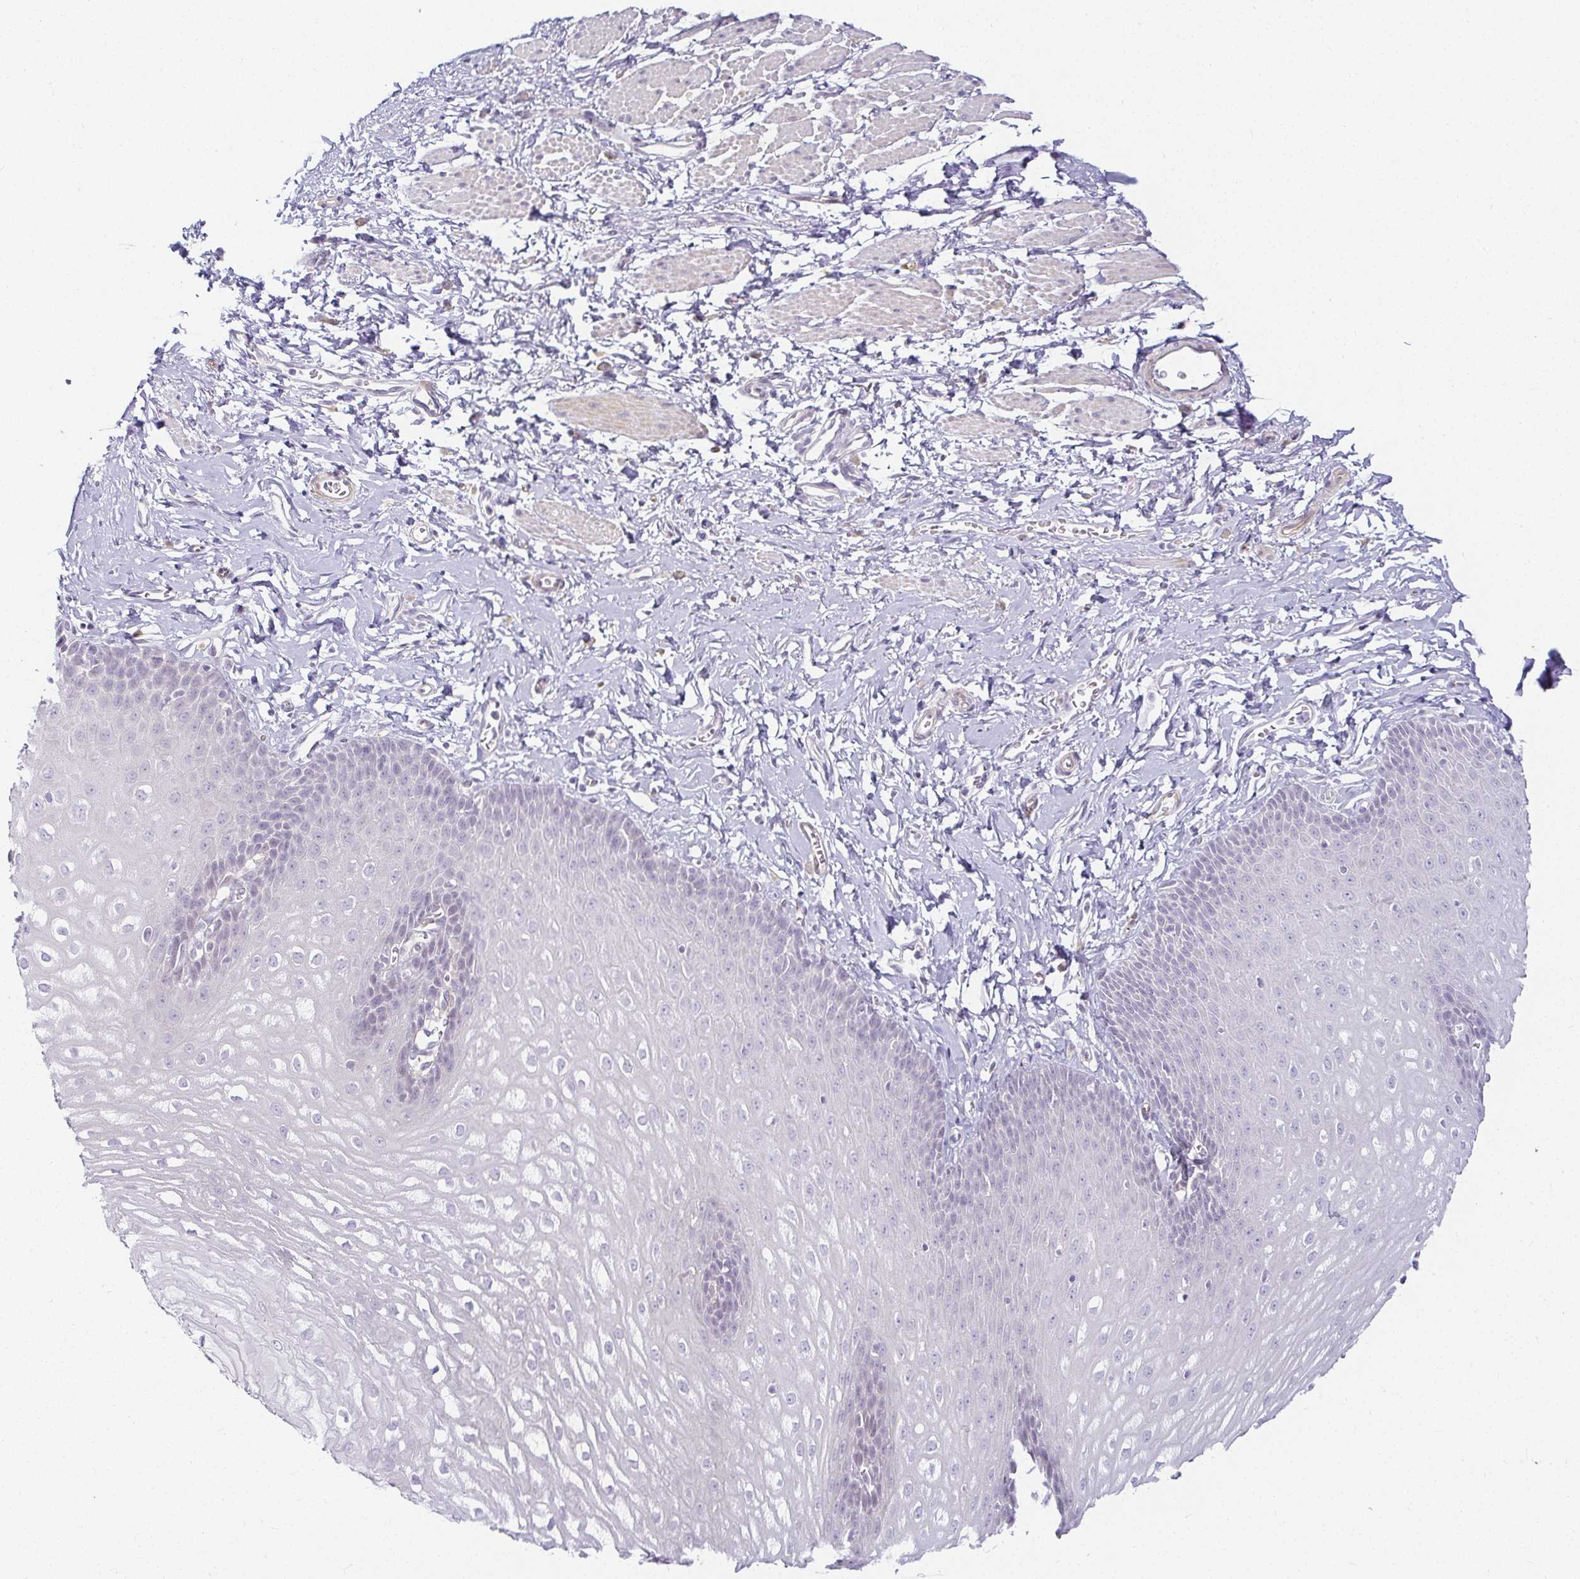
{"staining": {"intensity": "negative", "quantity": "none", "location": "none"}, "tissue": "esophagus", "cell_type": "Squamous epithelial cells", "image_type": "normal", "snomed": [{"axis": "morphology", "description": "Normal tissue, NOS"}, {"axis": "topography", "description": "Esophagus"}], "caption": "This is a histopathology image of immunohistochemistry (IHC) staining of benign esophagus, which shows no expression in squamous epithelial cells. (Stains: DAB IHC with hematoxylin counter stain, Microscopy: brightfield microscopy at high magnification).", "gene": "ACAN", "patient": {"sex": "male", "age": 70}}